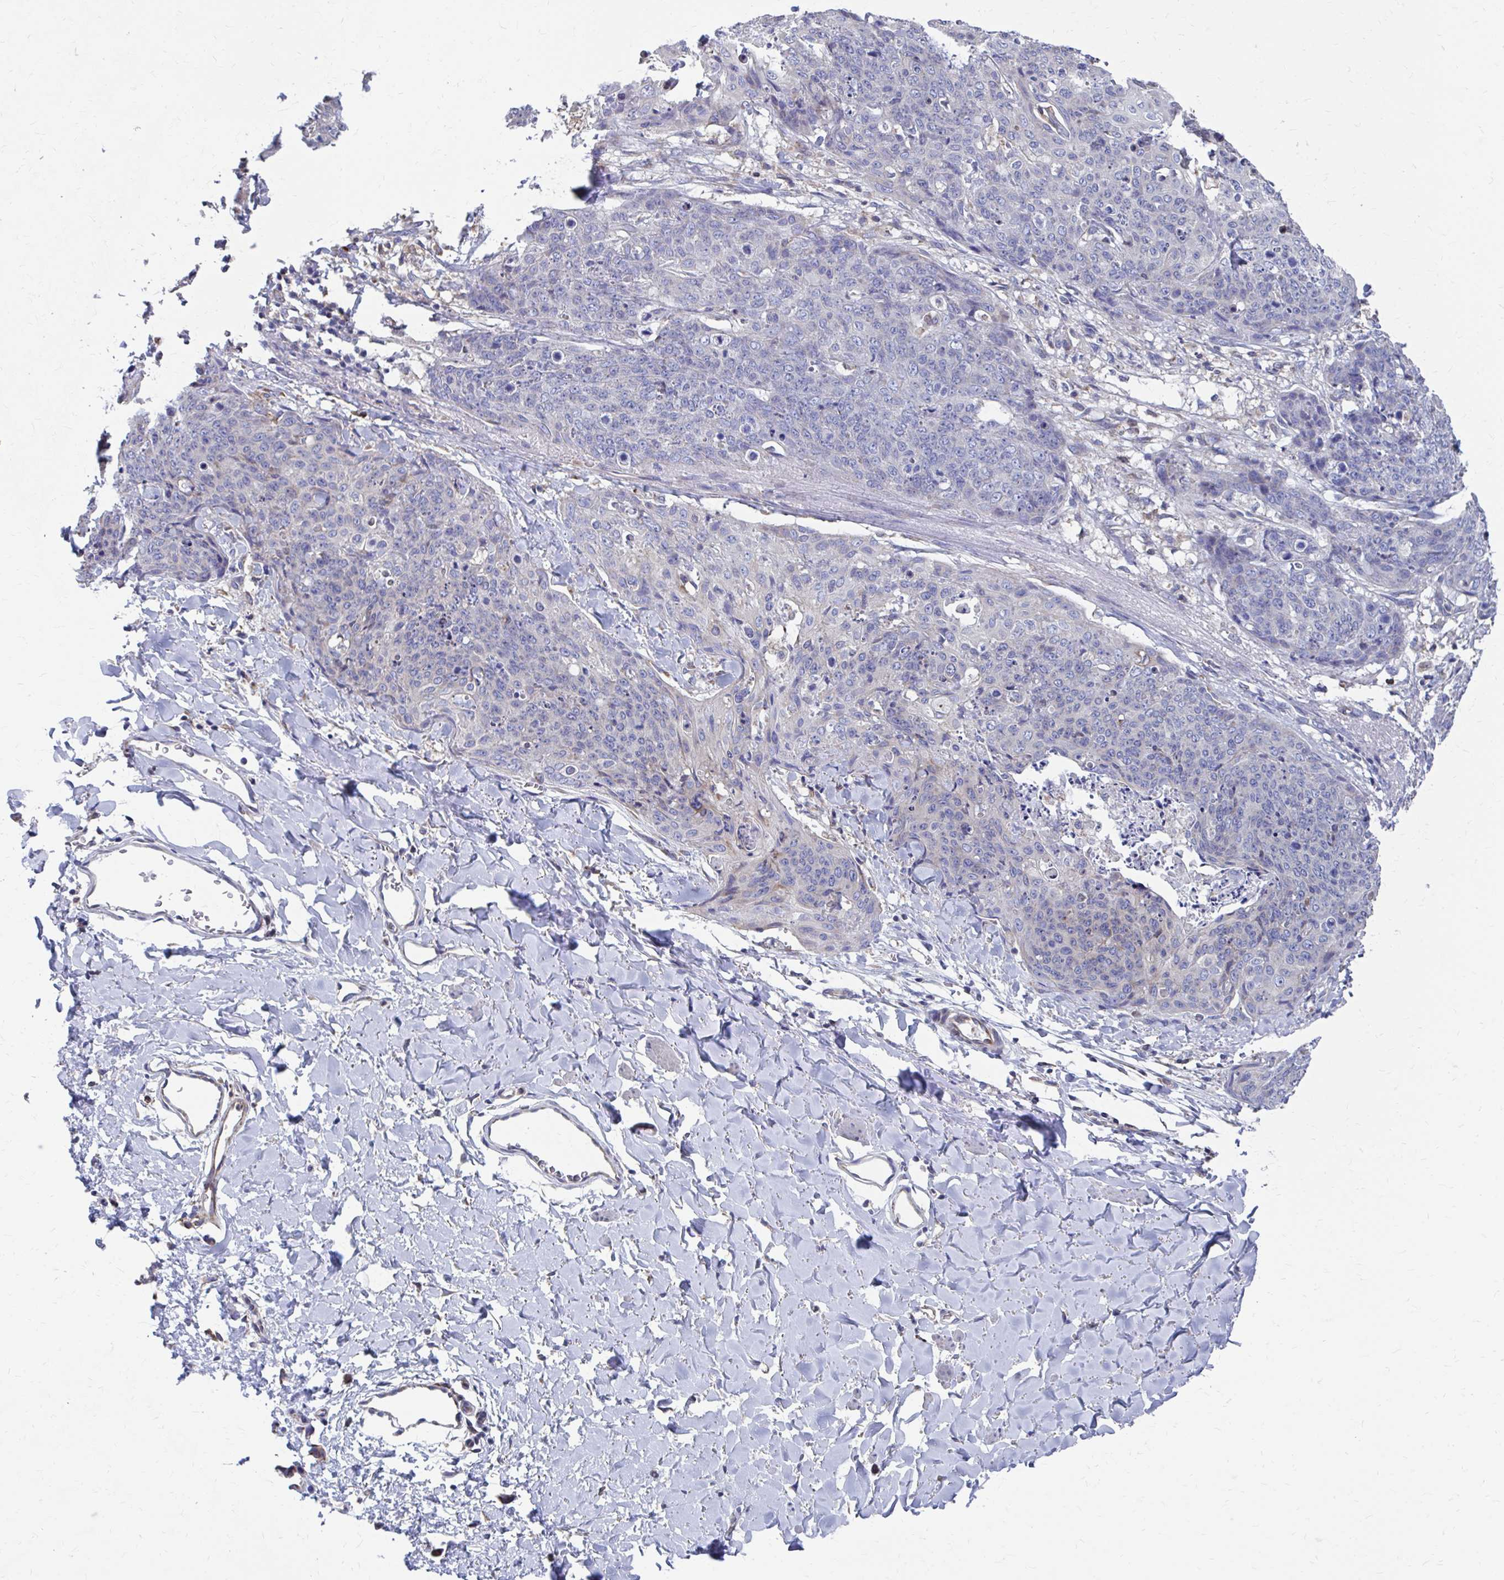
{"staining": {"intensity": "negative", "quantity": "none", "location": "none"}, "tissue": "skin cancer", "cell_type": "Tumor cells", "image_type": "cancer", "snomed": [{"axis": "morphology", "description": "Squamous cell carcinoma, NOS"}, {"axis": "topography", "description": "Skin"}, {"axis": "topography", "description": "Vulva"}], "caption": "This is an IHC micrograph of human squamous cell carcinoma (skin). There is no expression in tumor cells.", "gene": "FKBP2", "patient": {"sex": "female", "age": 85}}